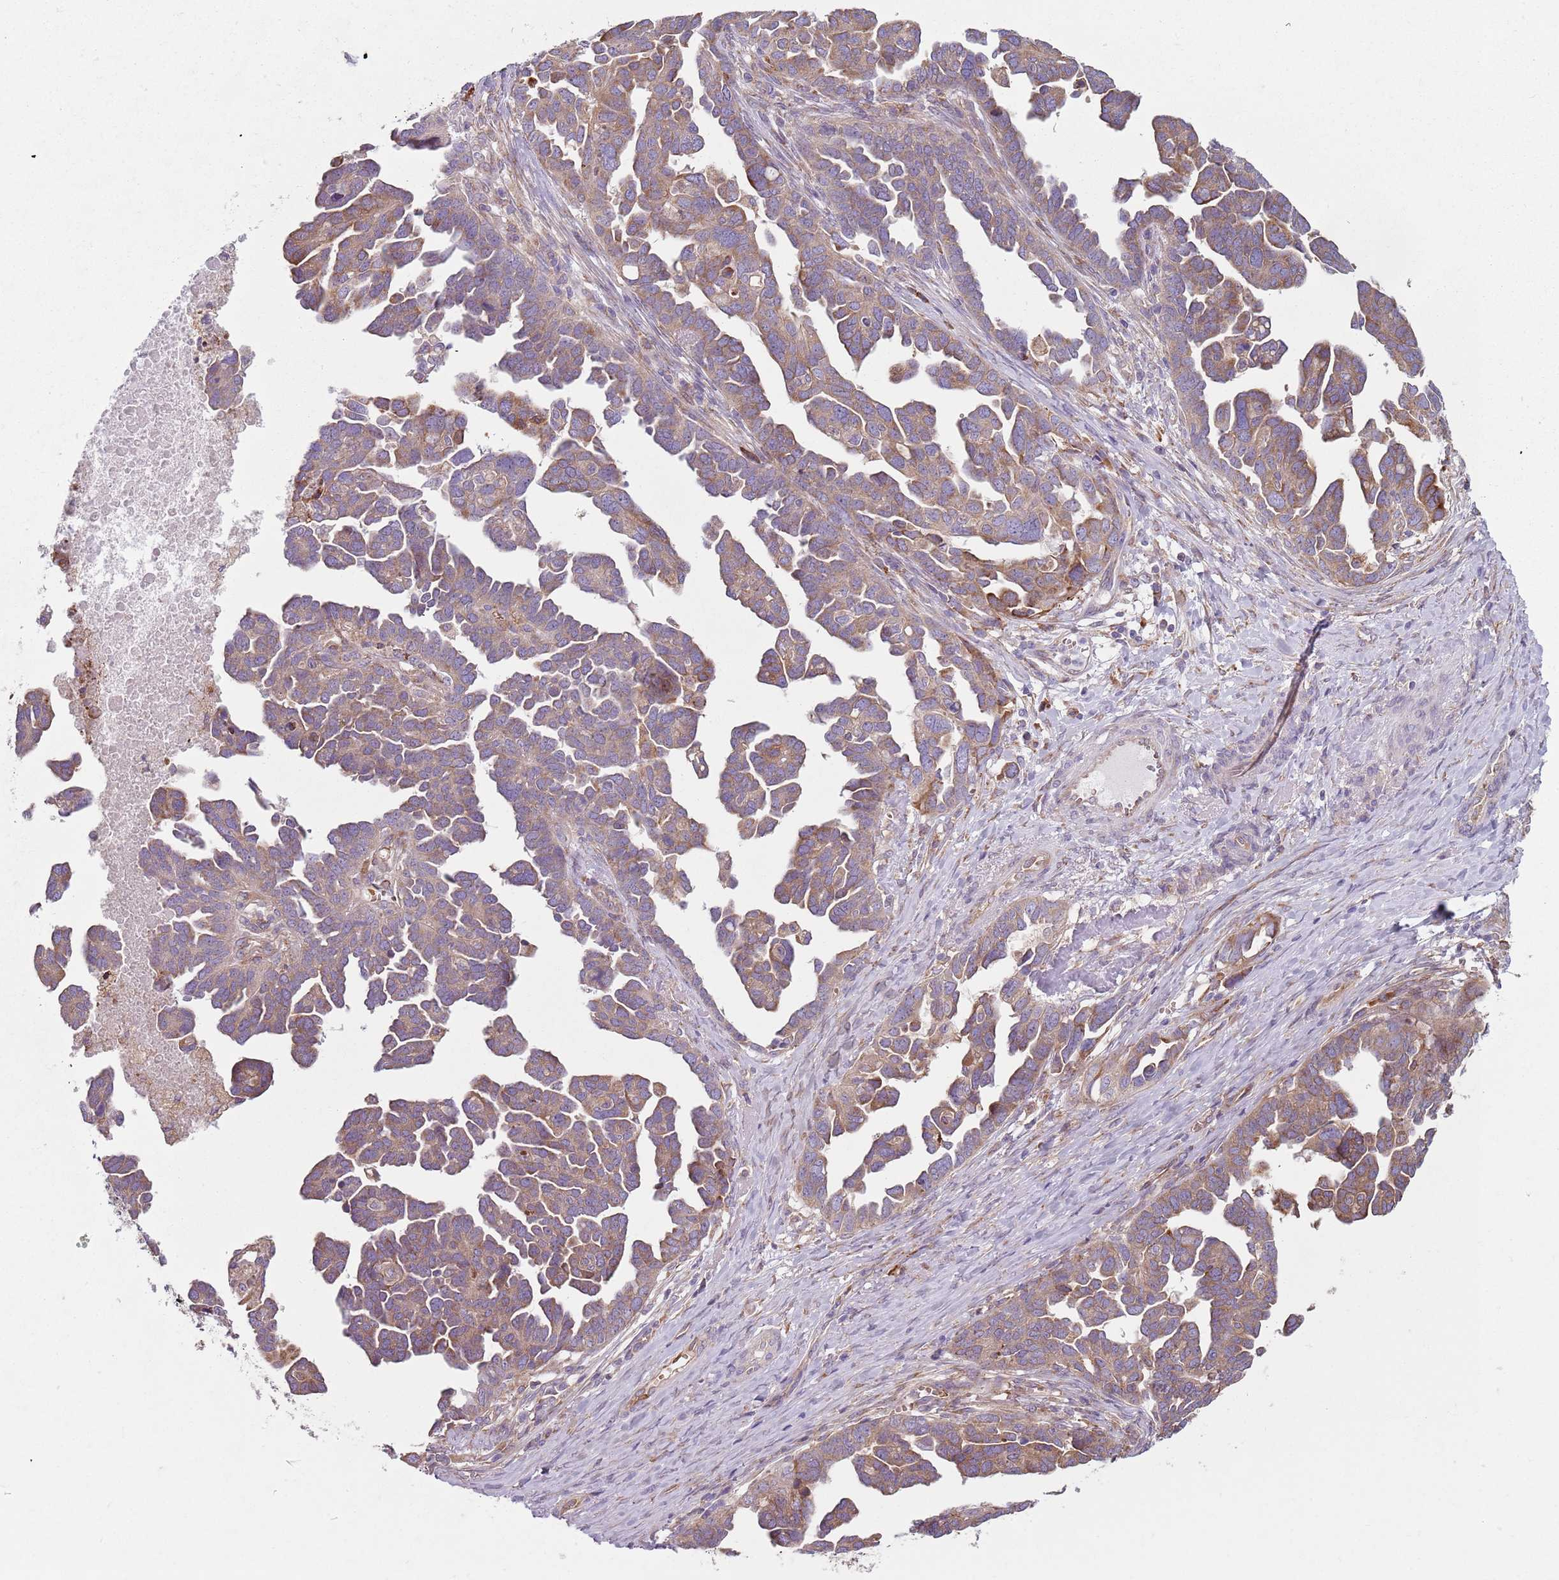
{"staining": {"intensity": "moderate", "quantity": ">75%", "location": "cytoplasmic/membranous"}, "tissue": "ovarian cancer", "cell_type": "Tumor cells", "image_type": "cancer", "snomed": [{"axis": "morphology", "description": "Cystadenocarcinoma, serous, NOS"}, {"axis": "topography", "description": "Ovary"}], "caption": "The micrograph displays staining of ovarian cancer (serous cystadenocarcinoma), revealing moderate cytoplasmic/membranous protein staining (brown color) within tumor cells. (DAB (3,3'-diaminobenzidine) IHC with brightfield microscopy, high magnification).", "gene": "SPATA2", "patient": {"sex": "female", "age": 54}}